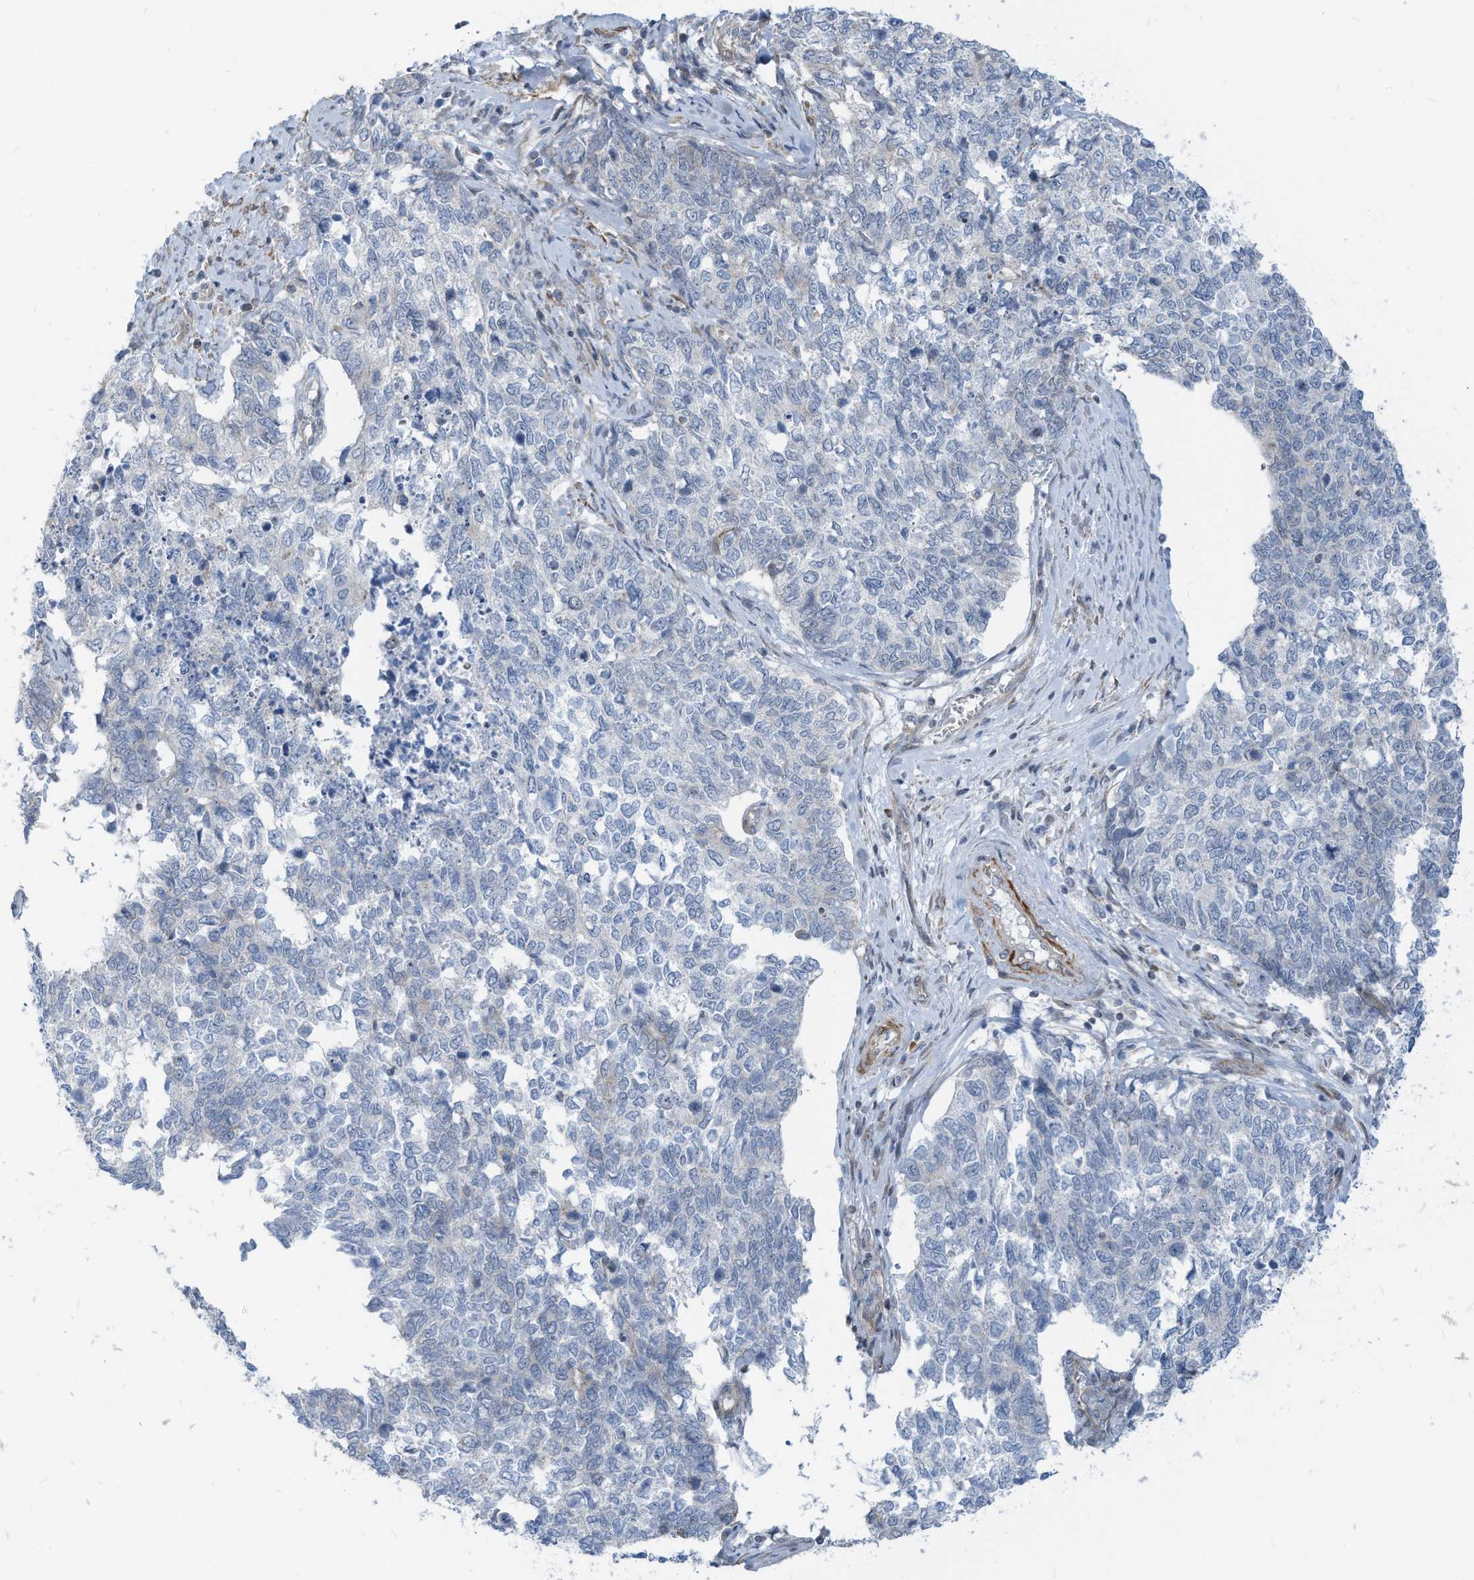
{"staining": {"intensity": "negative", "quantity": "none", "location": "none"}, "tissue": "cervical cancer", "cell_type": "Tumor cells", "image_type": "cancer", "snomed": [{"axis": "morphology", "description": "Squamous cell carcinoma, NOS"}, {"axis": "topography", "description": "Cervix"}], "caption": "This is a micrograph of immunohistochemistry (IHC) staining of cervical squamous cell carcinoma, which shows no positivity in tumor cells.", "gene": "GPATCH3", "patient": {"sex": "female", "age": 63}}